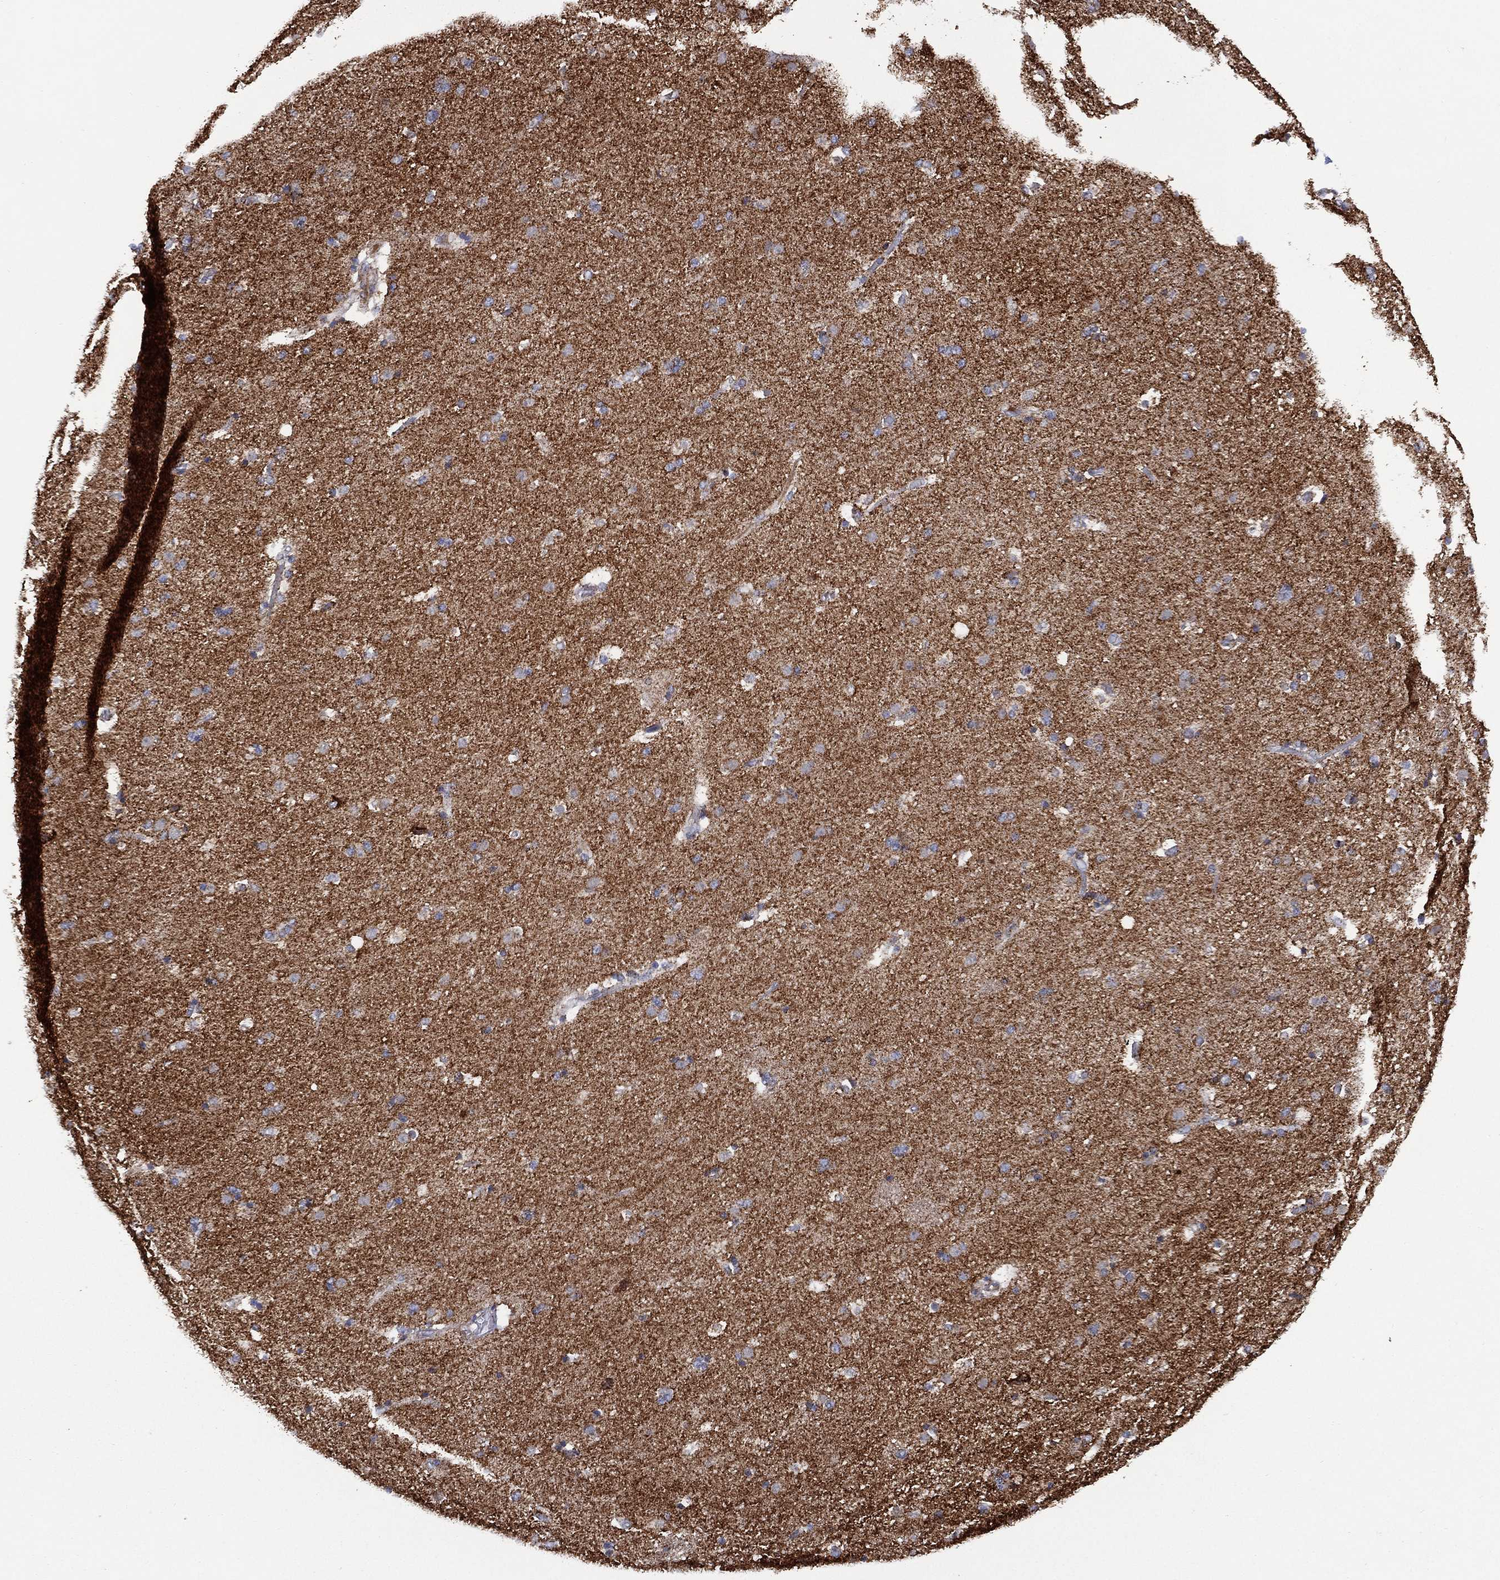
{"staining": {"intensity": "negative", "quantity": "none", "location": "none"}, "tissue": "caudate", "cell_type": "Glial cells", "image_type": "normal", "snomed": [{"axis": "morphology", "description": "Normal tissue, NOS"}, {"axis": "topography", "description": "Lateral ventricle wall"}], "caption": "This image is of normal caudate stained with IHC to label a protein in brown with the nuclei are counter-stained blue. There is no positivity in glial cells. (Stains: DAB (3,3'-diaminobenzidine) immunohistochemistry (IHC) with hematoxylin counter stain, Microscopy: brightfield microscopy at high magnification).", "gene": "PPP2R5A", "patient": {"sex": "male", "age": 54}}